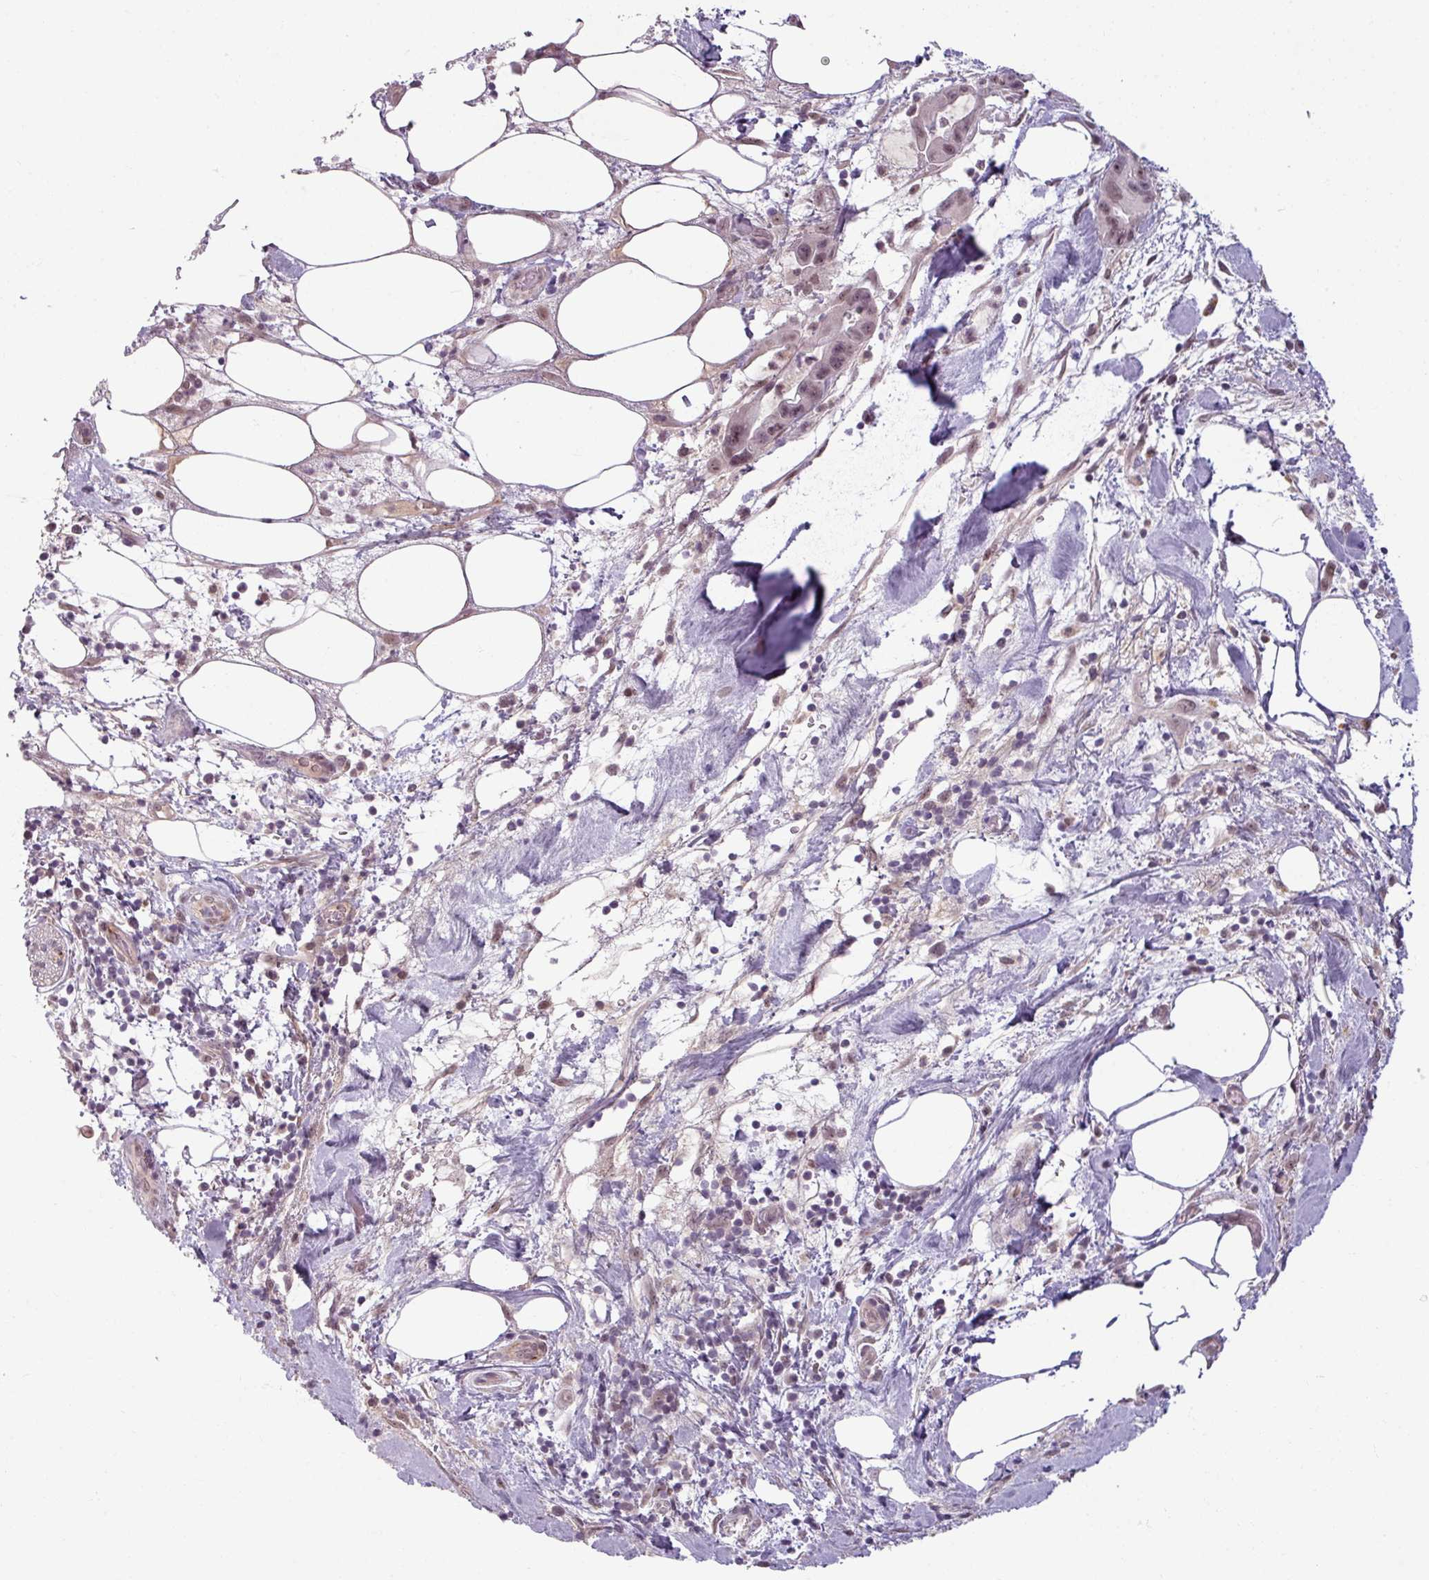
{"staining": {"intensity": "moderate", "quantity": ">75%", "location": "nuclear"}, "tissue": "pancreatic cancer", "cell_type": "Tumor cells", "image_type": "cancer", "snomed": [{"axis": "morphology", "description": "Adenocarcinoma, NOS"}, {"axis": "topography", "description": "Pancreas"}], "caption": "Moderate nuclear protein positivity is appreciated in approximately >75% of tumor cells in pancreatic adenocarcinoma. (DAB IHC with brightfield microscopy, high magnification).", "gene": "UVSSA", "patient": {"sex": "female", "age": 61}}